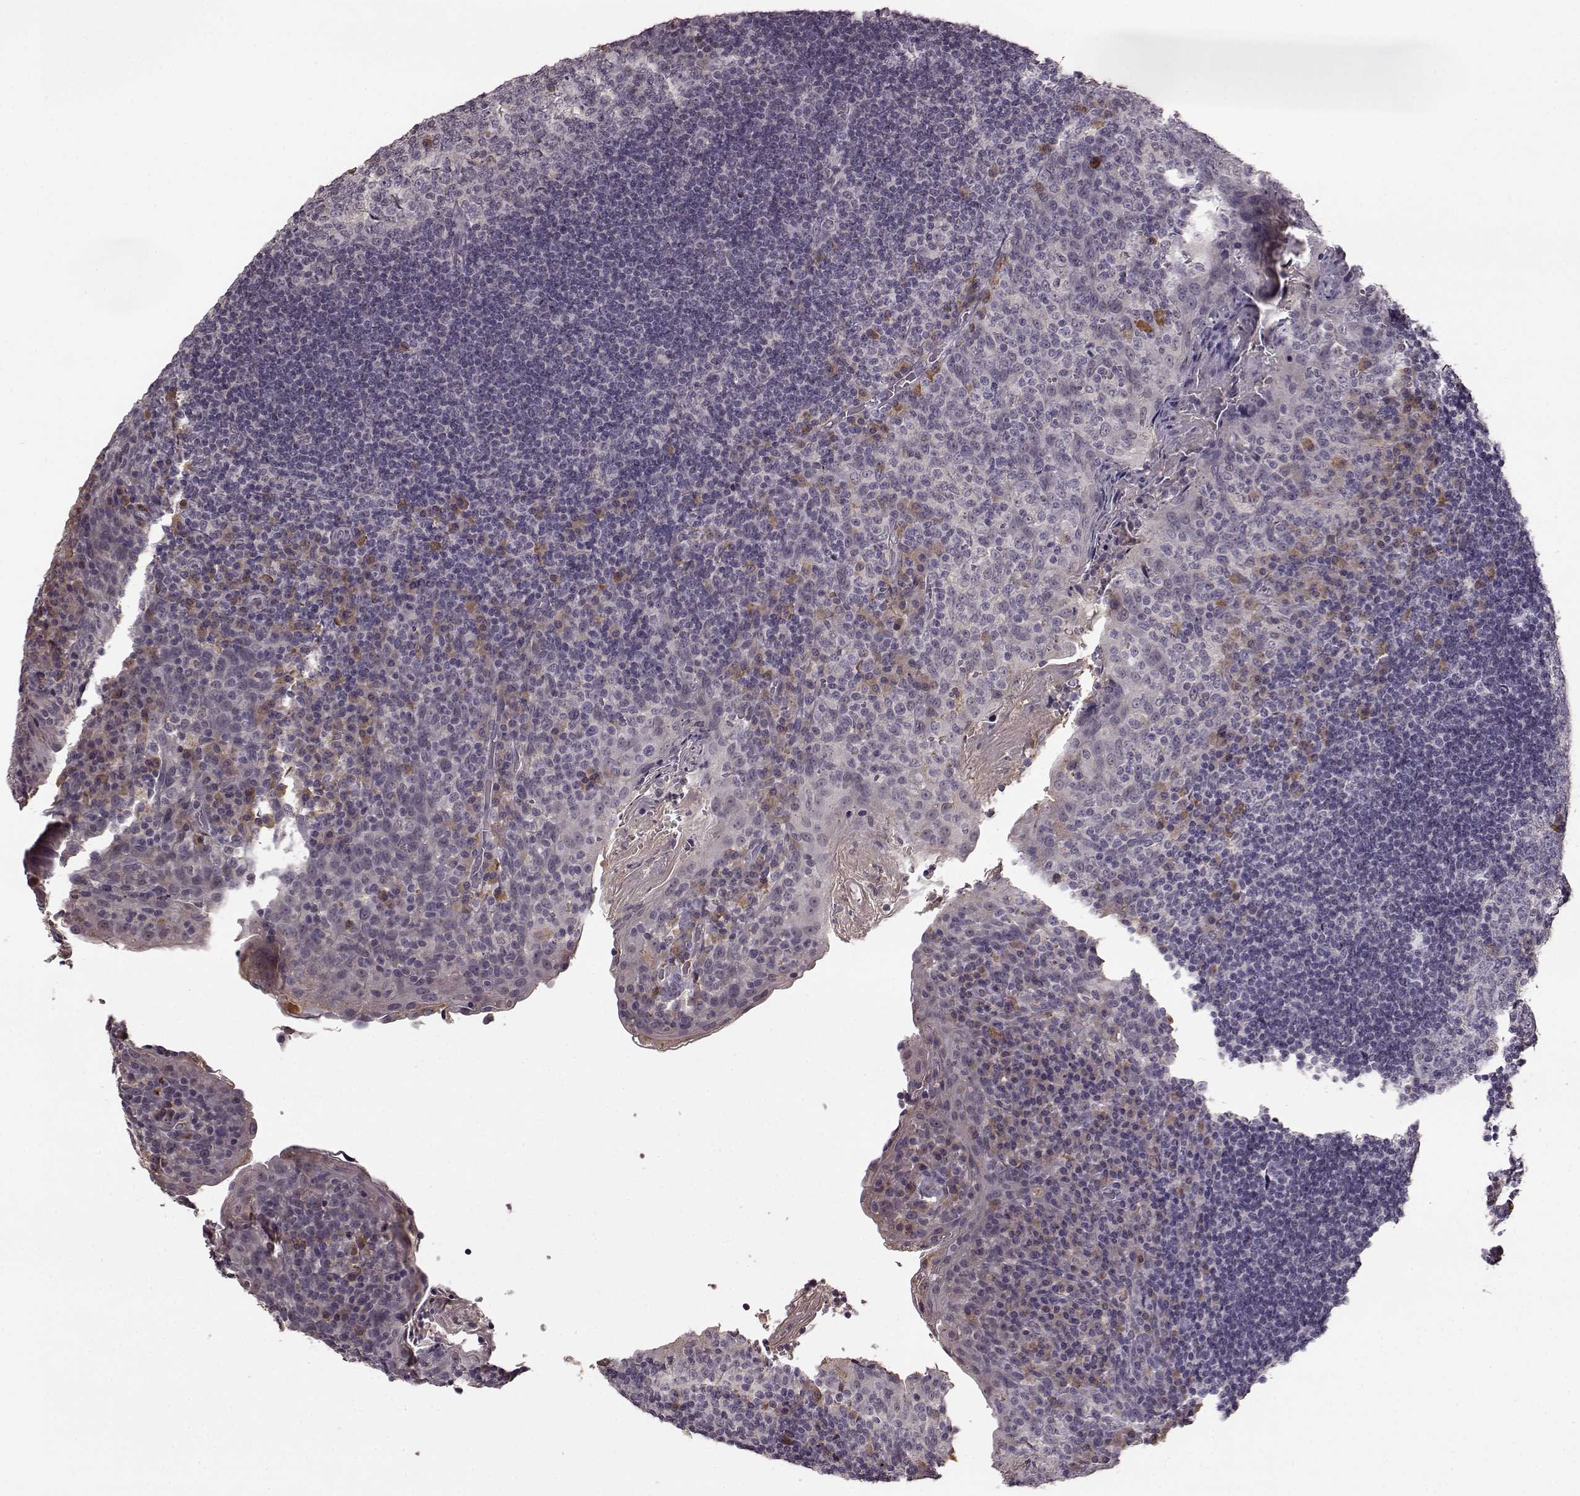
{"staining": {"intensity": "weak", "quantity": "<25%", "location": "cytoplasmic/membranous"}, "tissue": "tonsil", "cell_type": "Germinal center cells", "image_type": "normal", "snomed": [{"axis": "morphology", "description": "Normal tissue, NOS"}, {"axis": "topography", "description": "Tonsil"}], "caption": "Immunohistochemistry image of benign tonsil stained for a protein (brown), which displays no positivity in germinal center cells.", "gene": "NRL", "patient": {"sex": "male", "age": 17}}